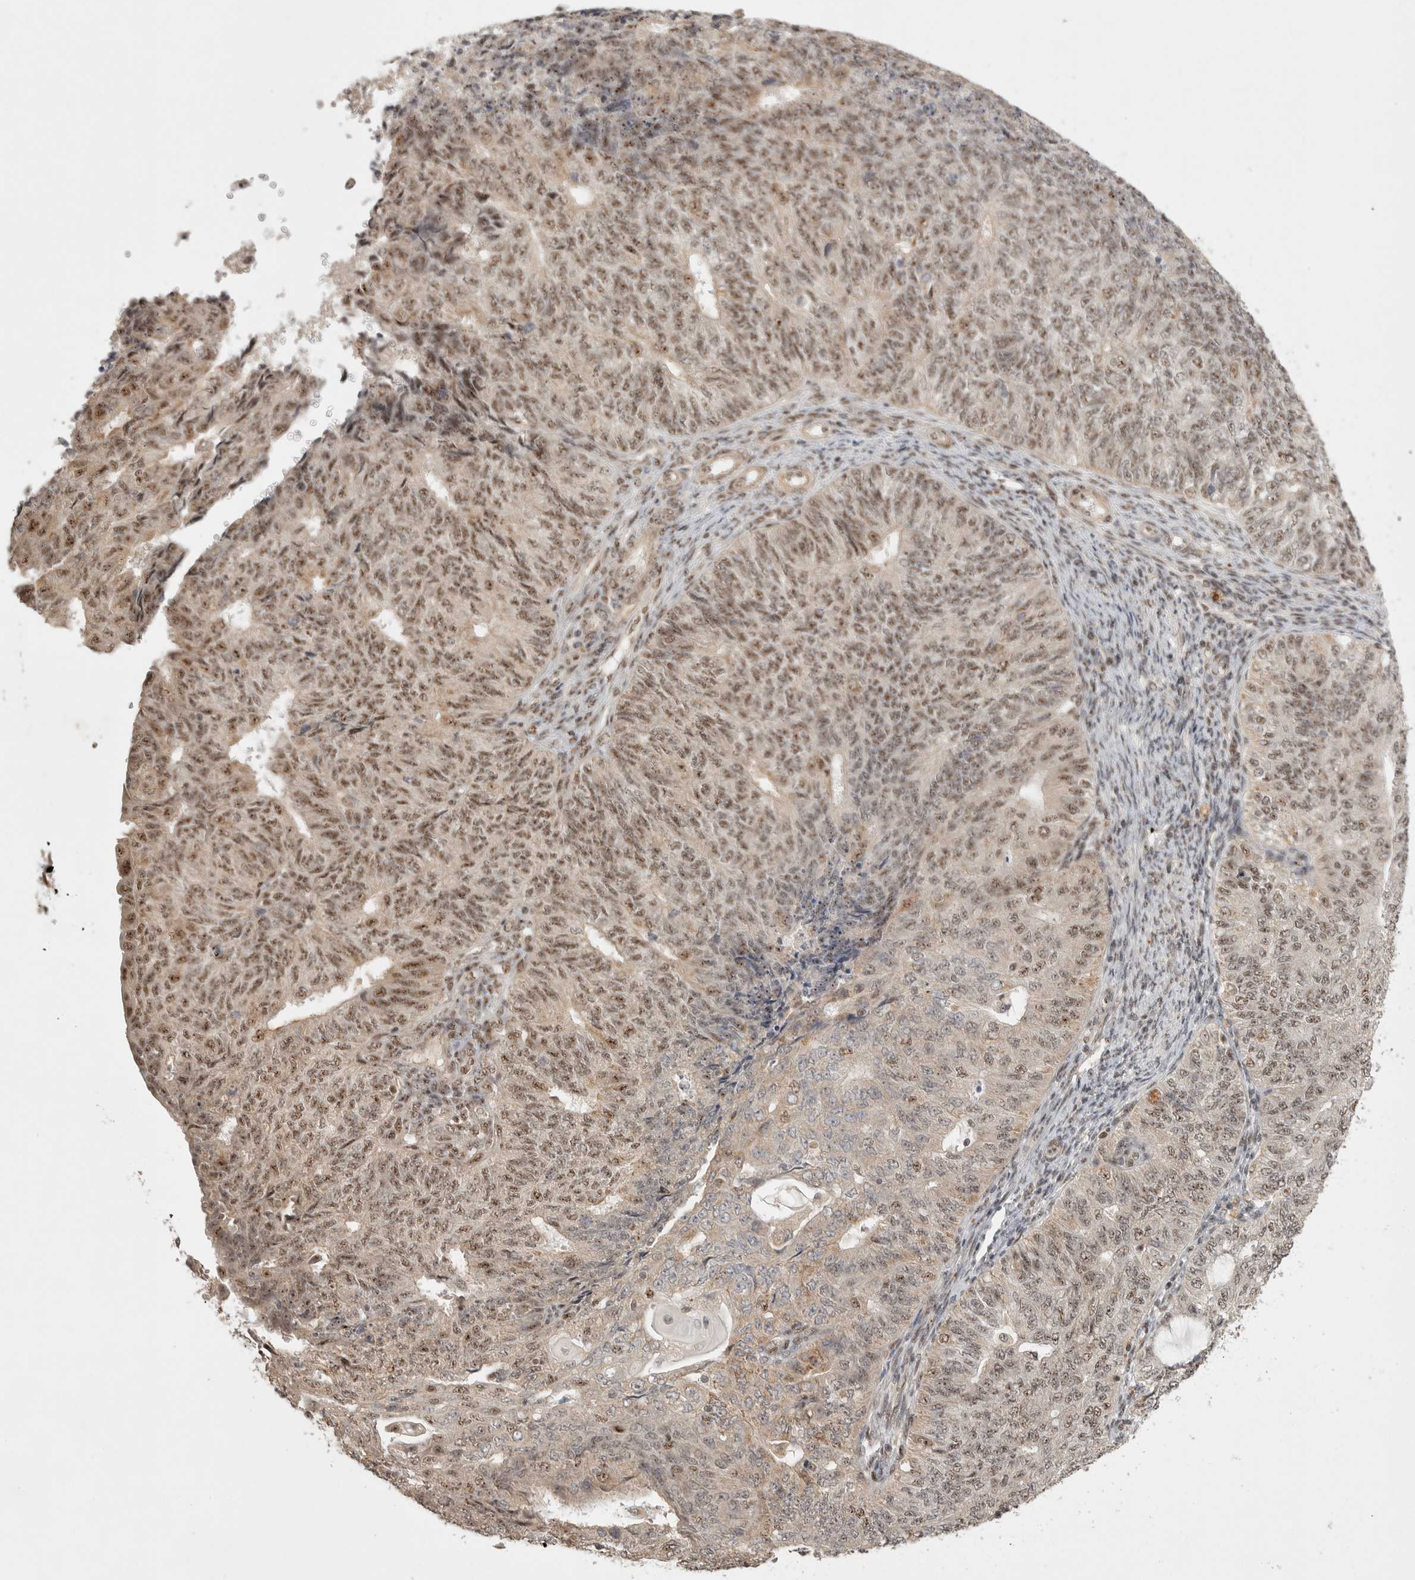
{"staining": {"intensity": "moderate", "quantity": ">75%", "location": "nuclear"}, "tissue": "endometrial cancer", "cell_type": "Tumor cells", "image_type": "cancer", "snomed": [{"axis": "morphology", "description": "Adenocarcinoma, NOS"}, {"axis": "topography", "description": "Endometrium"}], "caption": "Moderate nuclear positivity is appreciated in about >75% of tumor cells in adenocarcinoma (endometrial).", "gene": "POMP", "patient": {"sex": "female", "age": 32}}